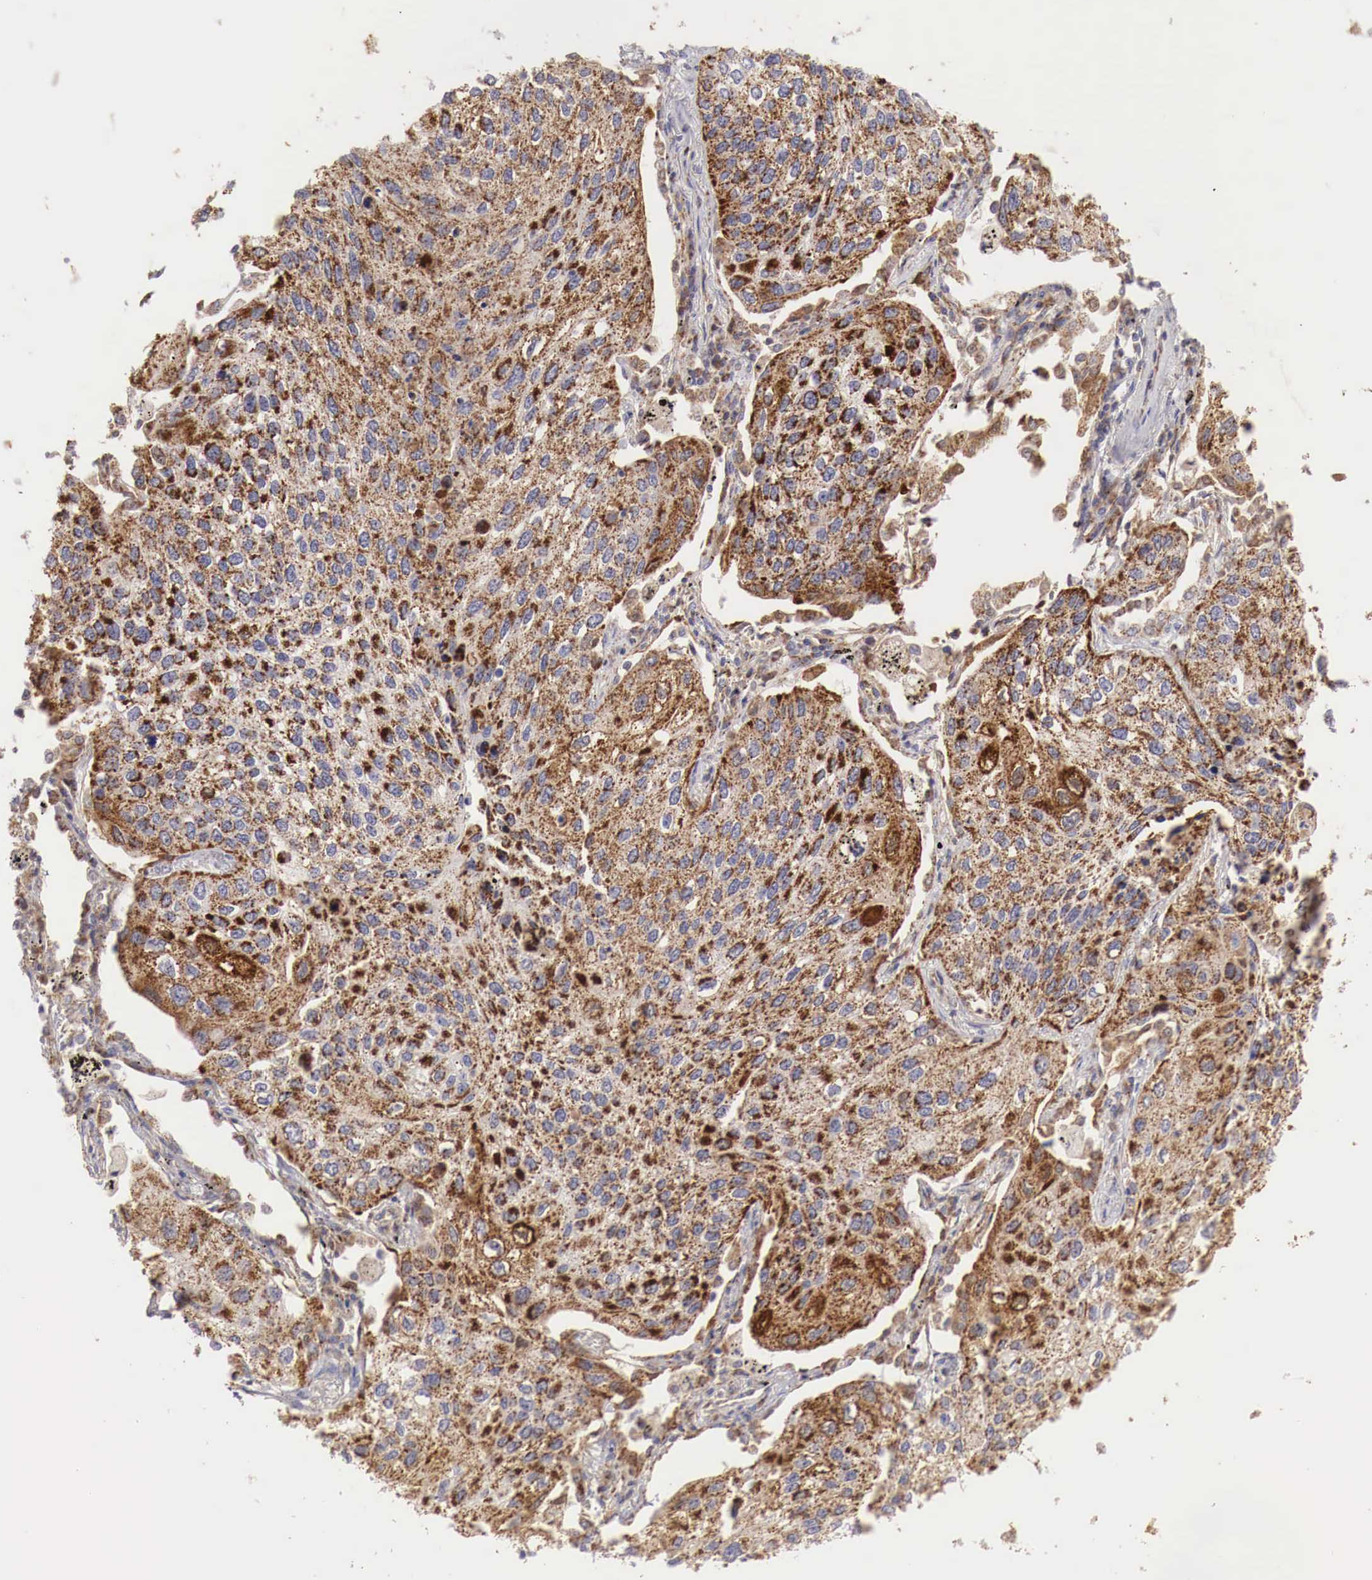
{"staining": {"intensity": "strong", "quantity": ">75%", "location": "cytoplasmic/membranous"}, "tissue": "lung cancer", "cell_type": "Tumor cells", "image_type": "cancer", "snomed": [{"axis": "morphology", "description": "Squamous cell carcinoma, NOS"}, {"axis": "topography", "description": "Lung"}], "caption": "The histopathology image exhibits immunohistochemical staining of lung squamous cell carcinoma. There is strong cytoplasmic/membranous expression is present in about >75% of tumor cells.", "gene": "XPNPEP3", "patient": {"sex": "male", "age": 75}}